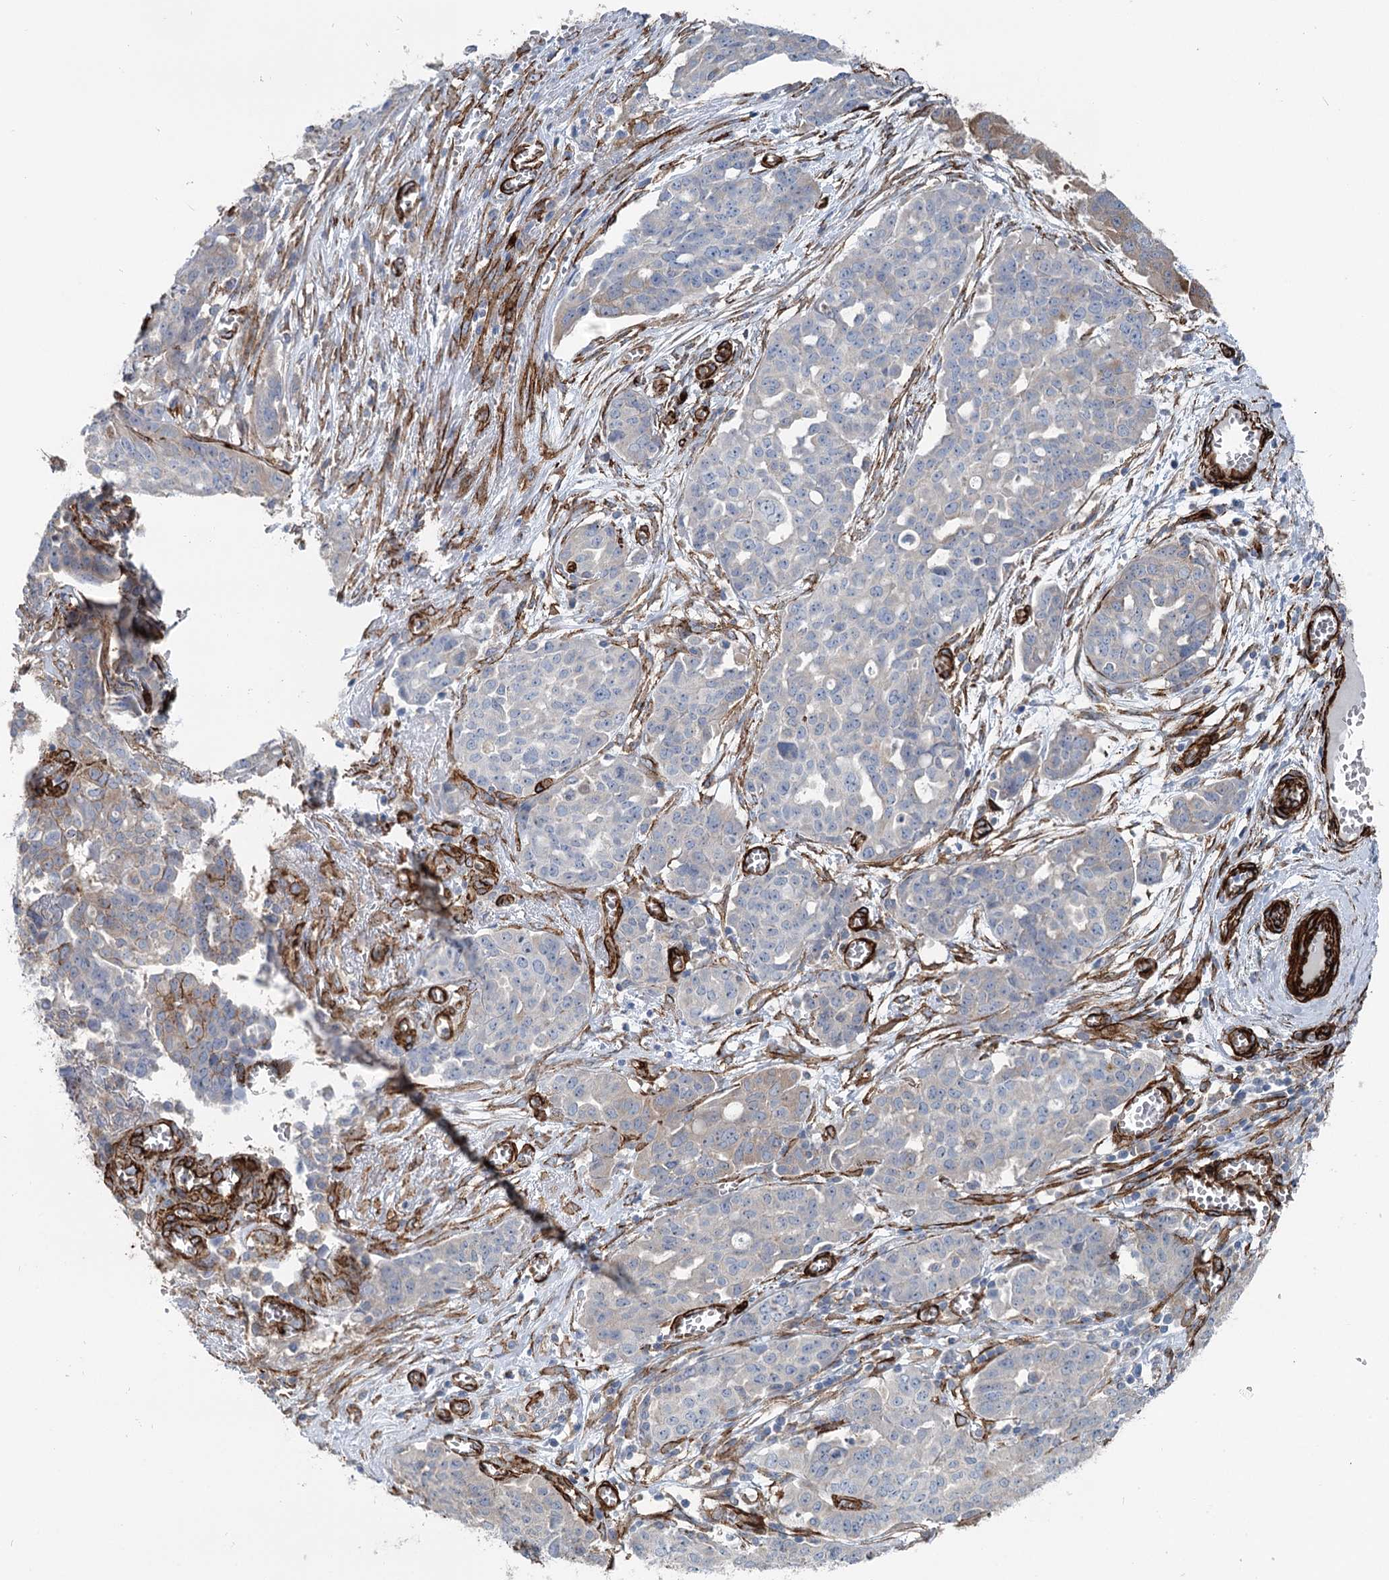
{"staining": {"intensity": "negative", "quantity": "none", "location": "none"}, "tissue": "ovarian cancer", "cell_type": "Tumor cells", "image_type": "cancer", "snomed": [{"axis": "morphology", "description": "Cystadenocarcinoma, serous, NOS"}, {"axis": "topography", "description": "Soft tissue"}, {"axis": "topography", "description": "Ovary"}], "caption": "Immunohistochemical staining of human ovarian cancer reveals no significant expression in tumor cells.", "gene": "IQSEC1", "patient": {"sex": "female", "age": 57}}